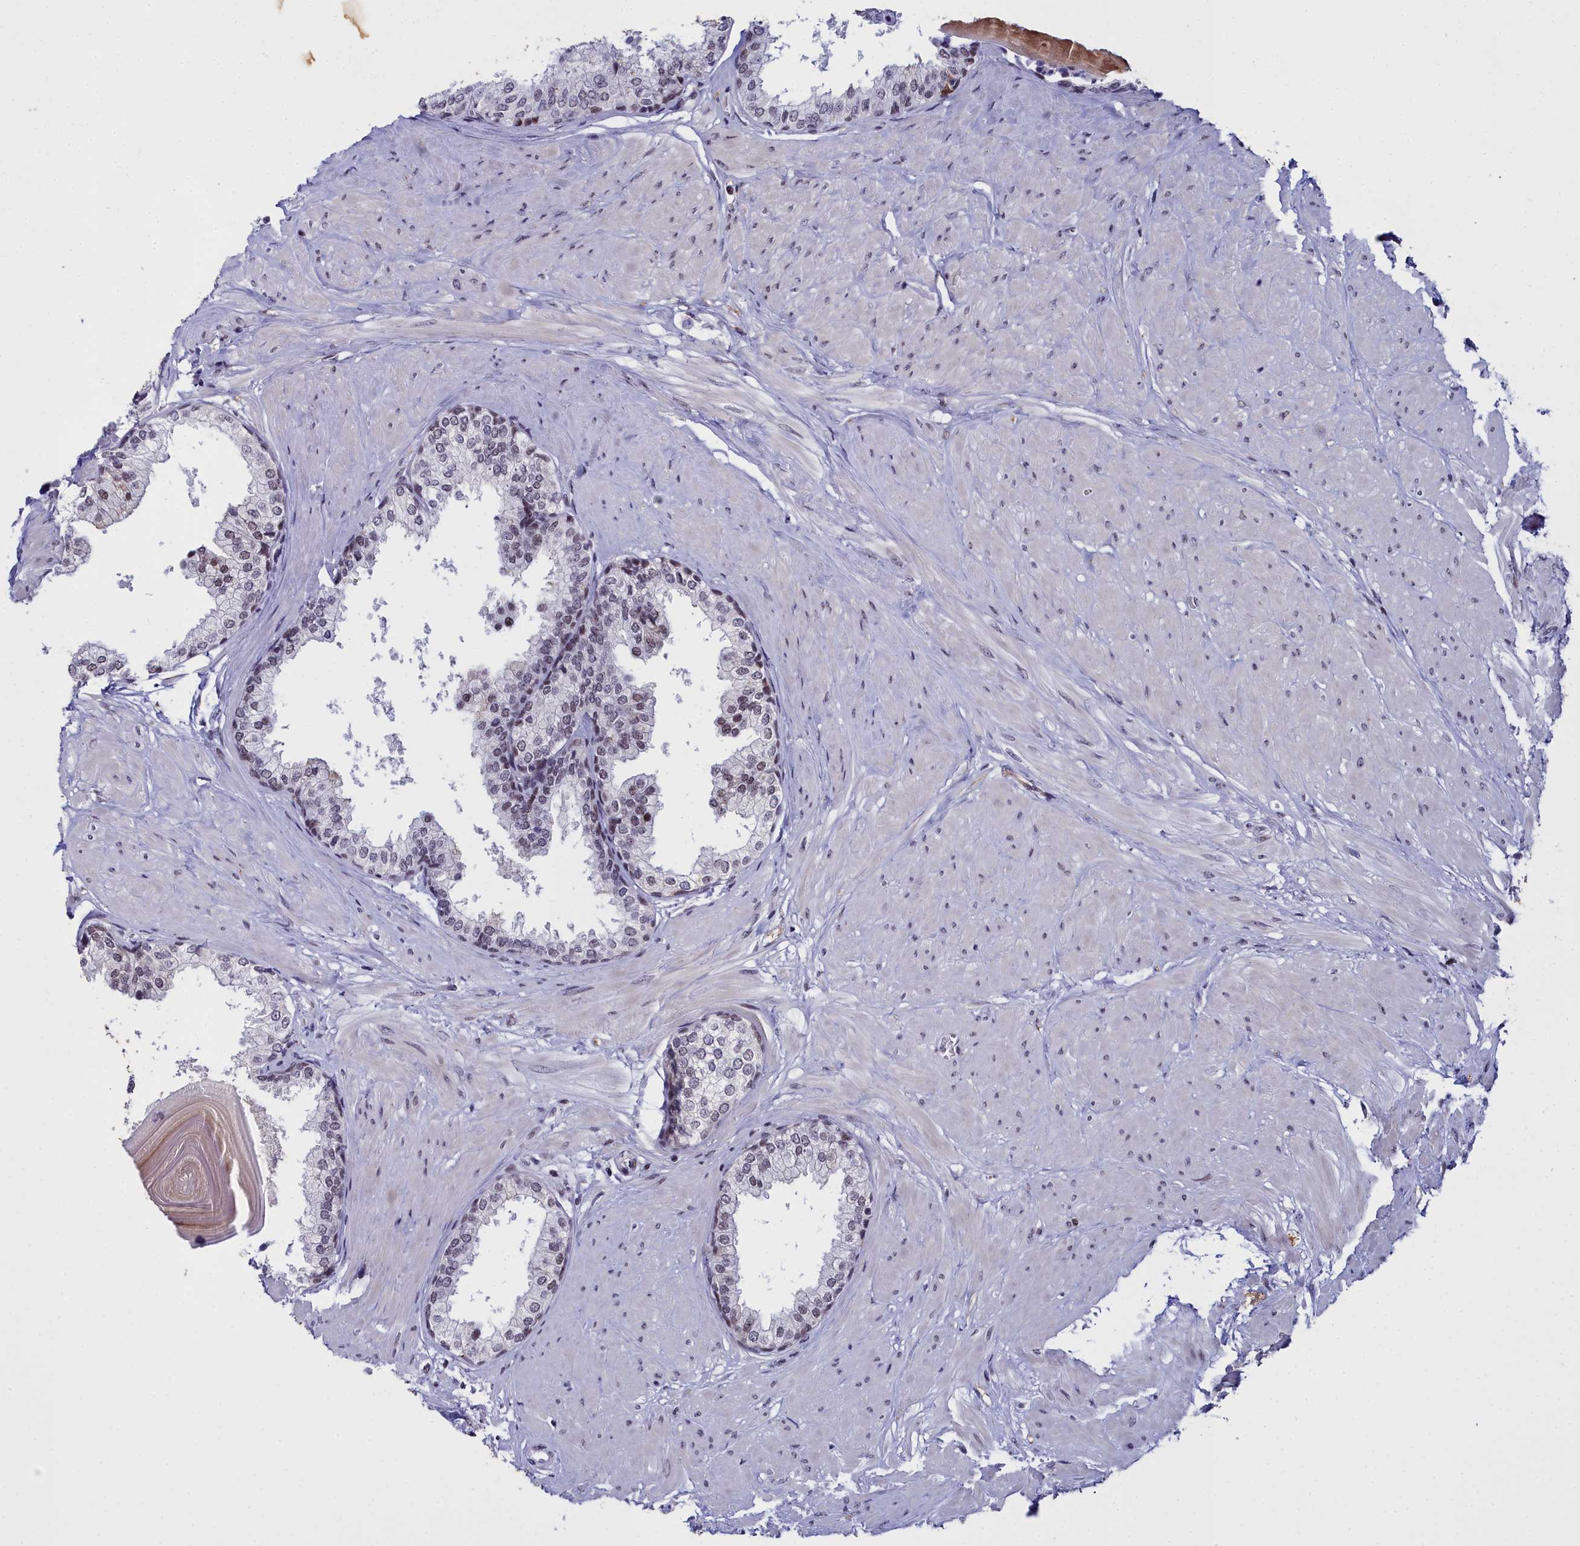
{"staining": {"intensity": "strong", "quantity": "<25%", "location": "cytoplasmic/membranous,nuclear"}, "tissue": "prostate", "cell_type": "Glandular cells", "image_type": "normal", "snomed": [{"axis": "morphology", "description": "Normal tissue, NOS"}, {"axis": "topography", "description": "Prostate"}], "caption": "High-magnification brightfield microscopy of normal prostate stained with DAB (brown) and counterstained with hematoxylin (blue). glandular cells exhibit strong cytoplasmic/membranous,nuclear expression is identified in about<25% of cells. Immunohistochemistry stains the protein in brown and the nuclei are stained blue.", "gene": "CCDC97", "patient": {"sex": "male", "age": 48}}